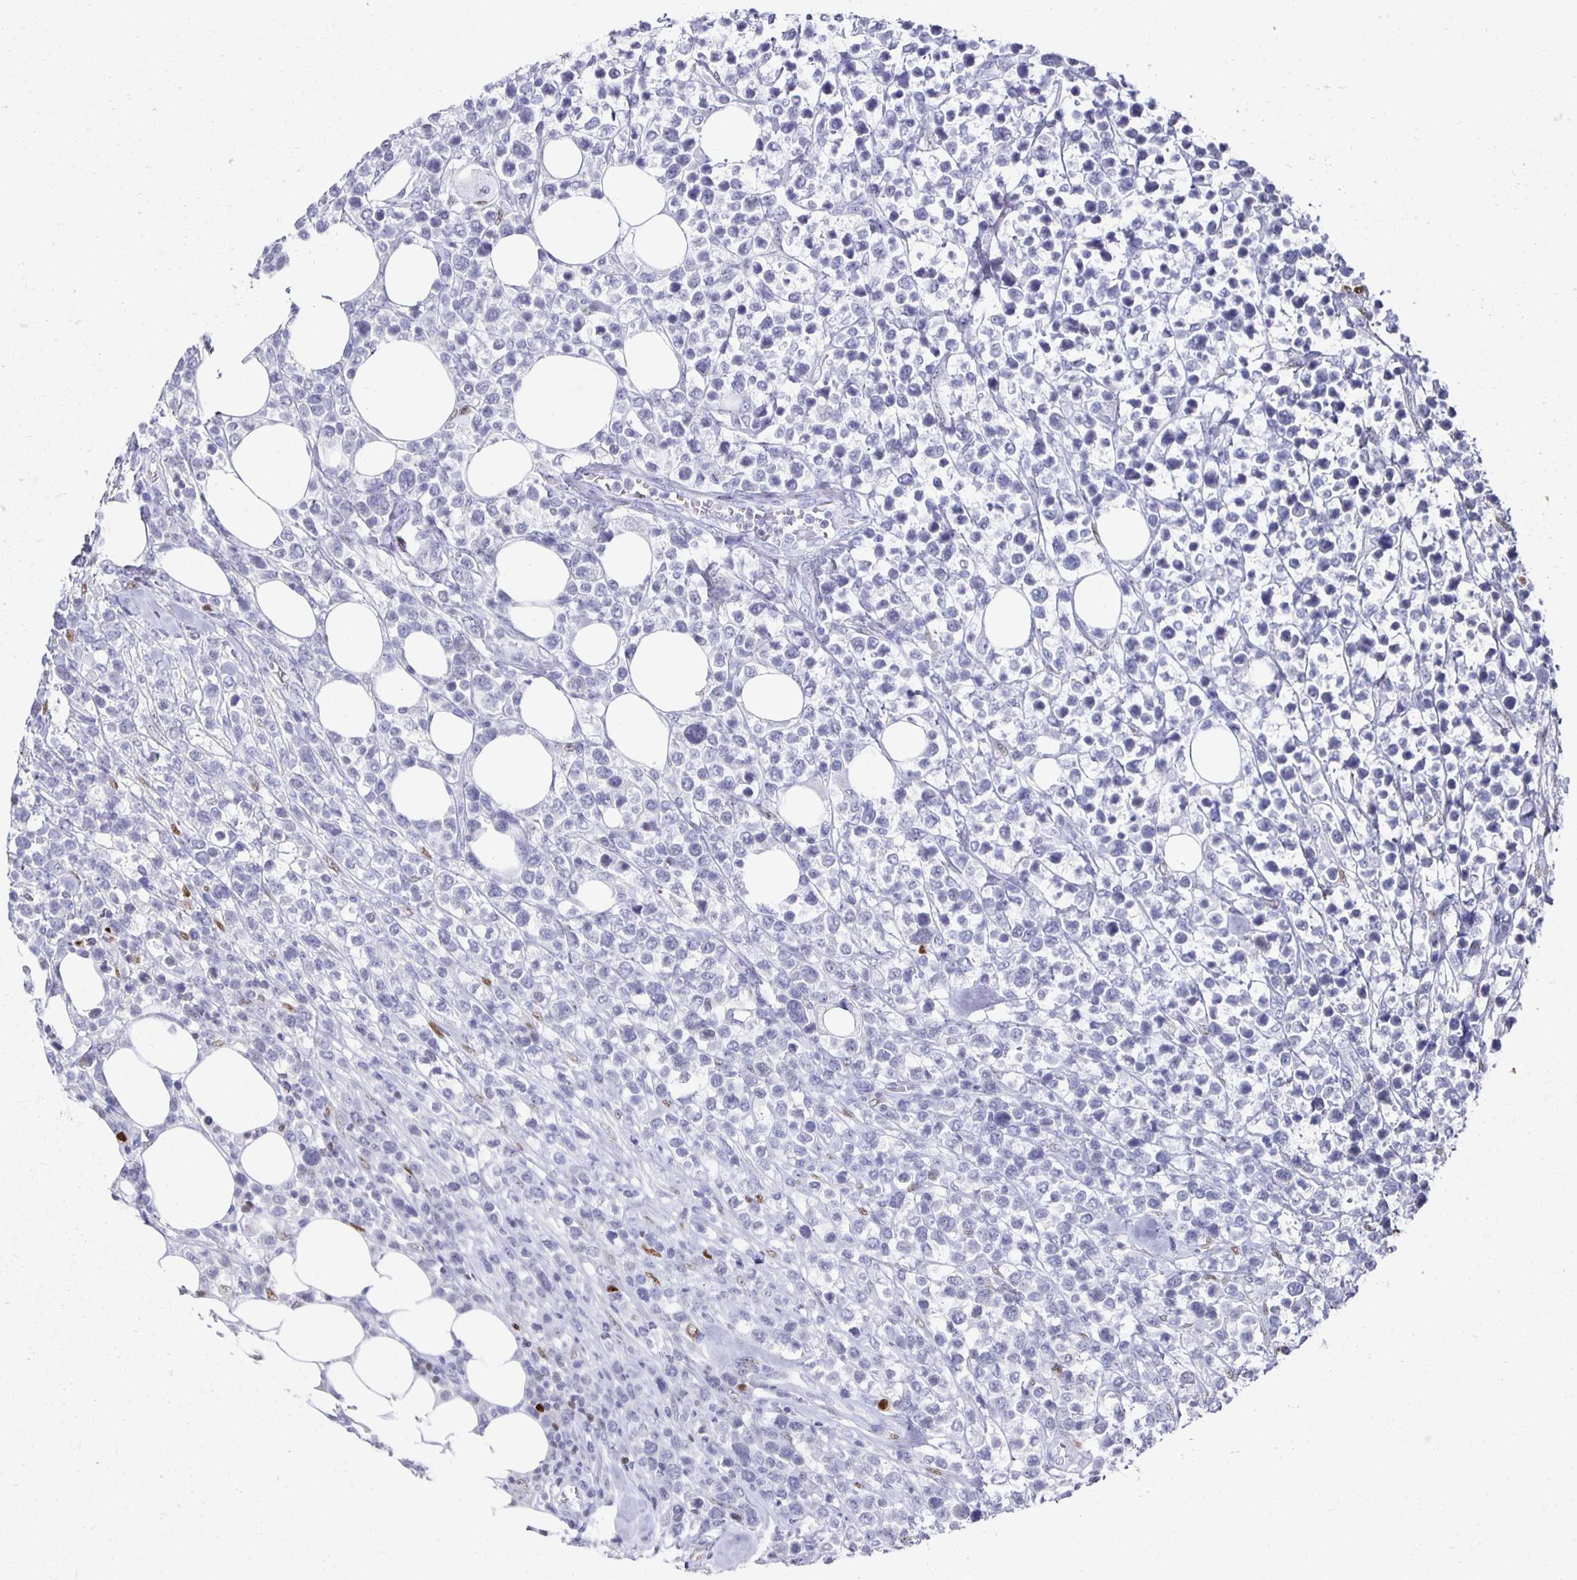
{"staining": {"intensity": "negative", "quantity": "none", "location": "none"}, "tissue": "lymphoma", "cell_type": "Tumor cells", "image_type": "cancer", "snomed": [{"axis": "morphology", "description": "Malignant lymphoma, non-Hodgkin's type, High grade"}, {"axis": "topography", "description": "Soft tissue"}], "caption": "An immunohistochemistry histopathology image of malignant lymphoma, non-Hodgkin's type (high-grade) is shown. There is no staining in tumor cells of malignant lymphoma, non-Hodgkin's type (high-grade).", "gene": "RUNX2", "patient": {"sex": "female", "age": 56}}